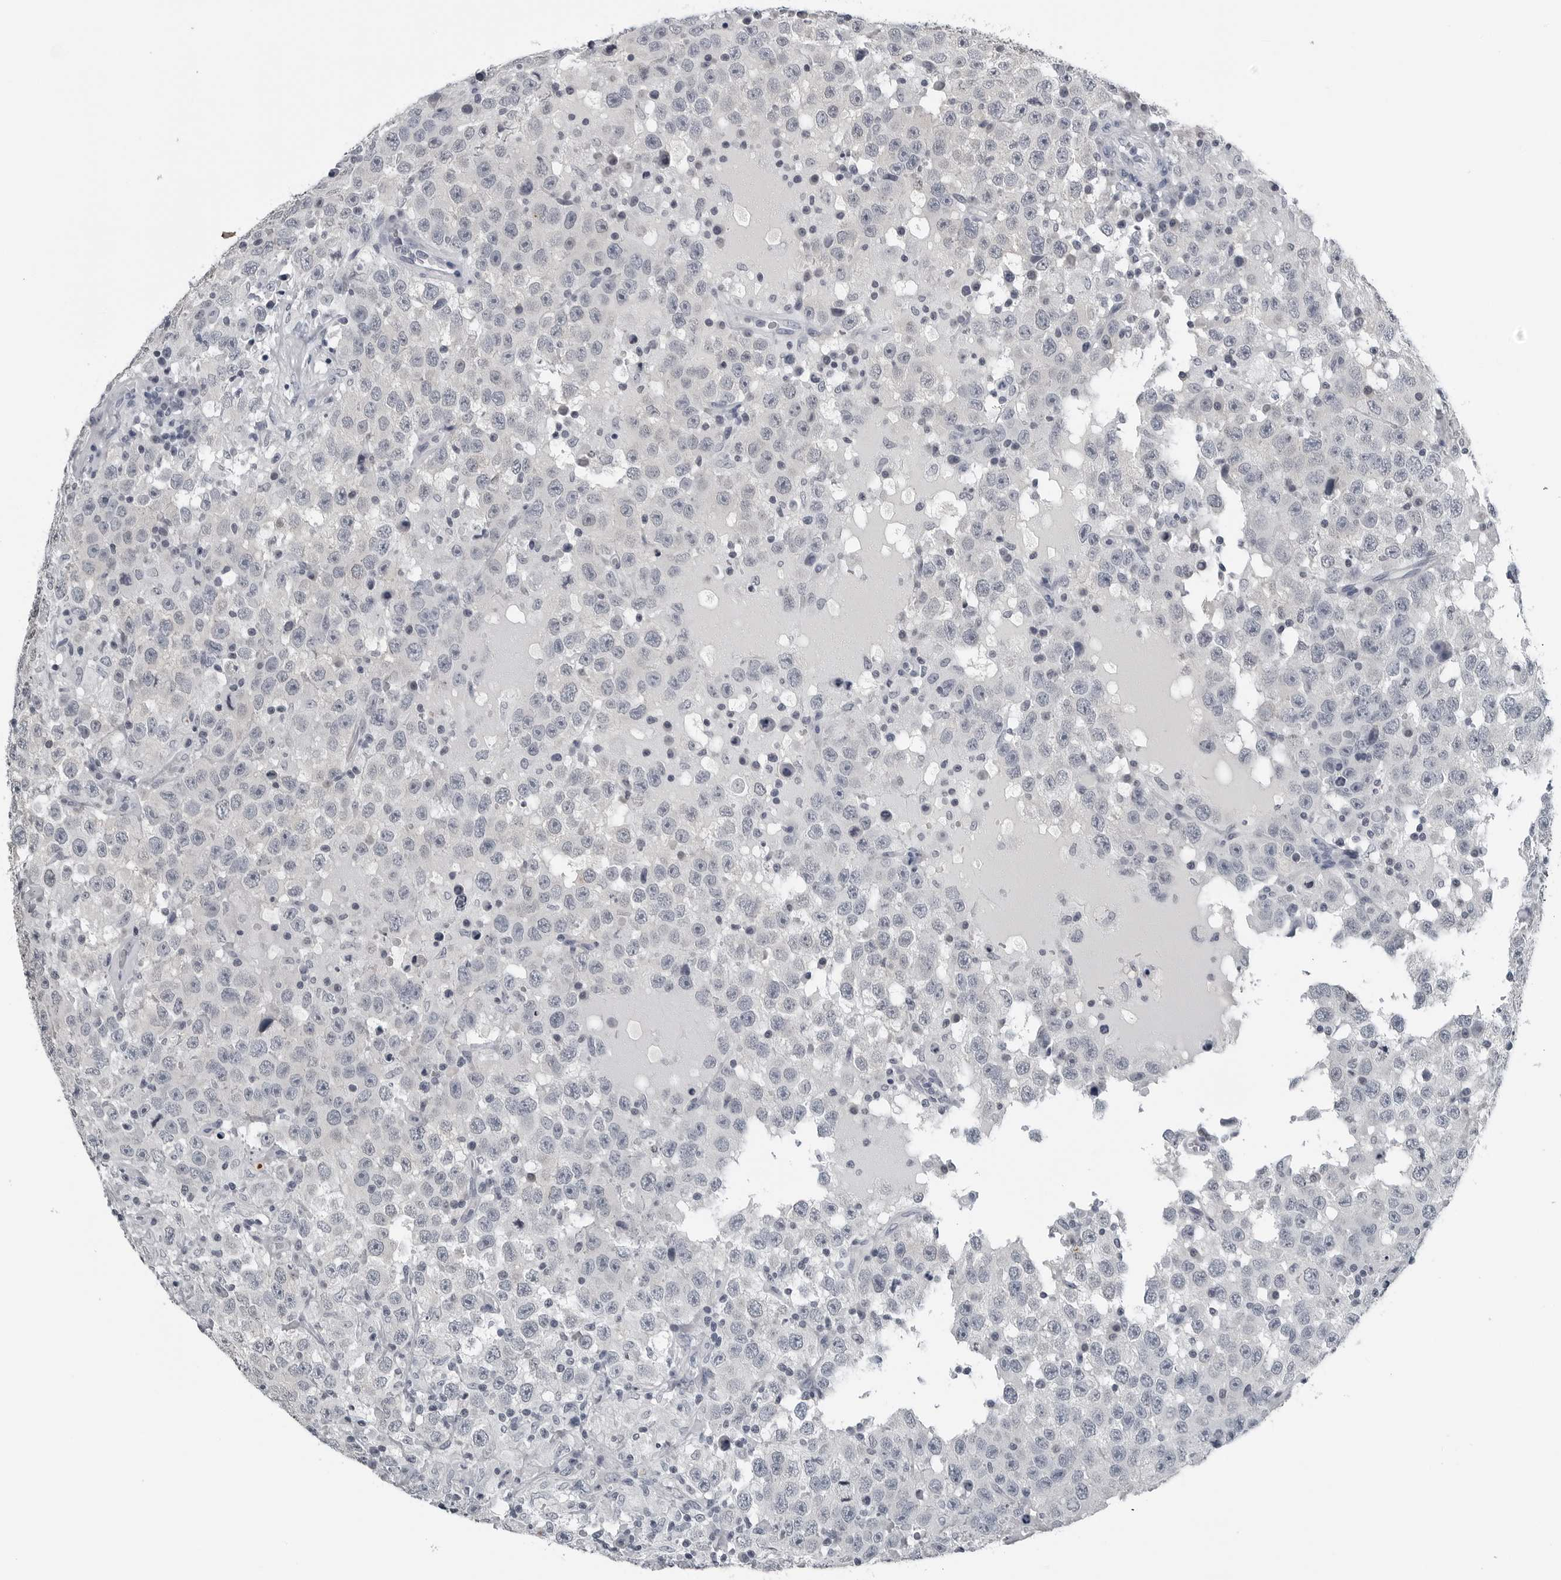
{"staining": {"intensity": "negative", "quantity": "none", "location": "none"}, "tissue": "testis cancer", "cell_type": "Tumor cells", "image_type": "cancer", "snomed": [{"axis": "morphology", "description": "Seminoma, NOS"}, {"axis": "topography", "description": "Testis"}], "caption": "Tumor cells are negative for protein expression in human testis seminoma. (Stains: DAB (3,3'-diaminobenzidine) immunohistochemistry (IHC) with hematoxylin counter stain, Microscopy: brightfield microscopy at high magnification).", "gene": "SPINK1", "patient": {"sex": "male", "age": 41}}